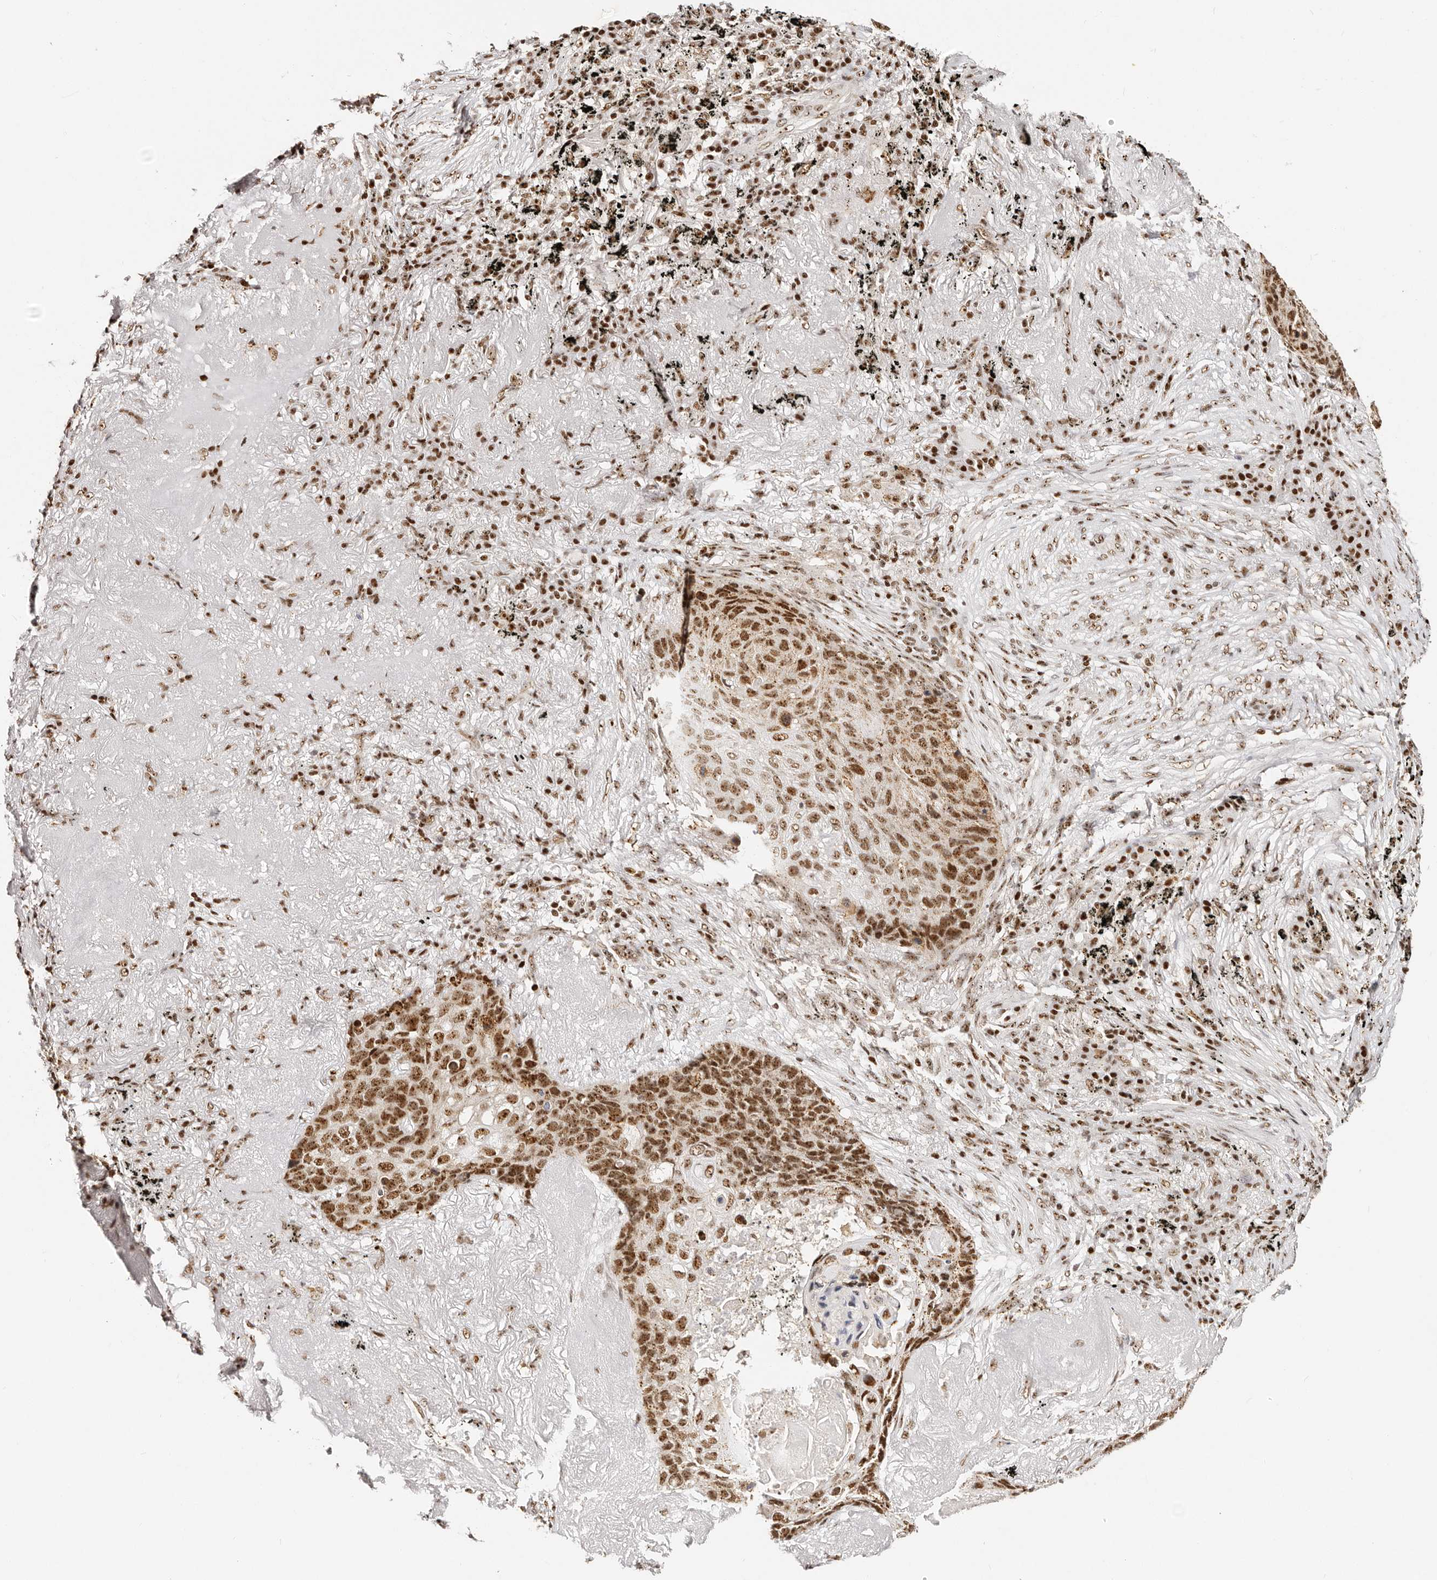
{"staining": {"intensity": "strong", "quantity": ">75%", "location": "nuclear"}, "tissue": "lung cancer", "cell_type": "Tumor cells", "image_type": "cancer", "snomed": [{"axis": "morphology", "description": "Squamous cell carcinoma, NOS"}, {"axis": "topography", "description": "Lung"}], "caption": "Strong nuclear protein staining is seen in about >75% of tumor cells in lung squamous cell carcinoma. (IHC, brightfield microscopy, high magnification).", "gene": "IQGAP3", "patient": {"sex": "female", "age": 63}}